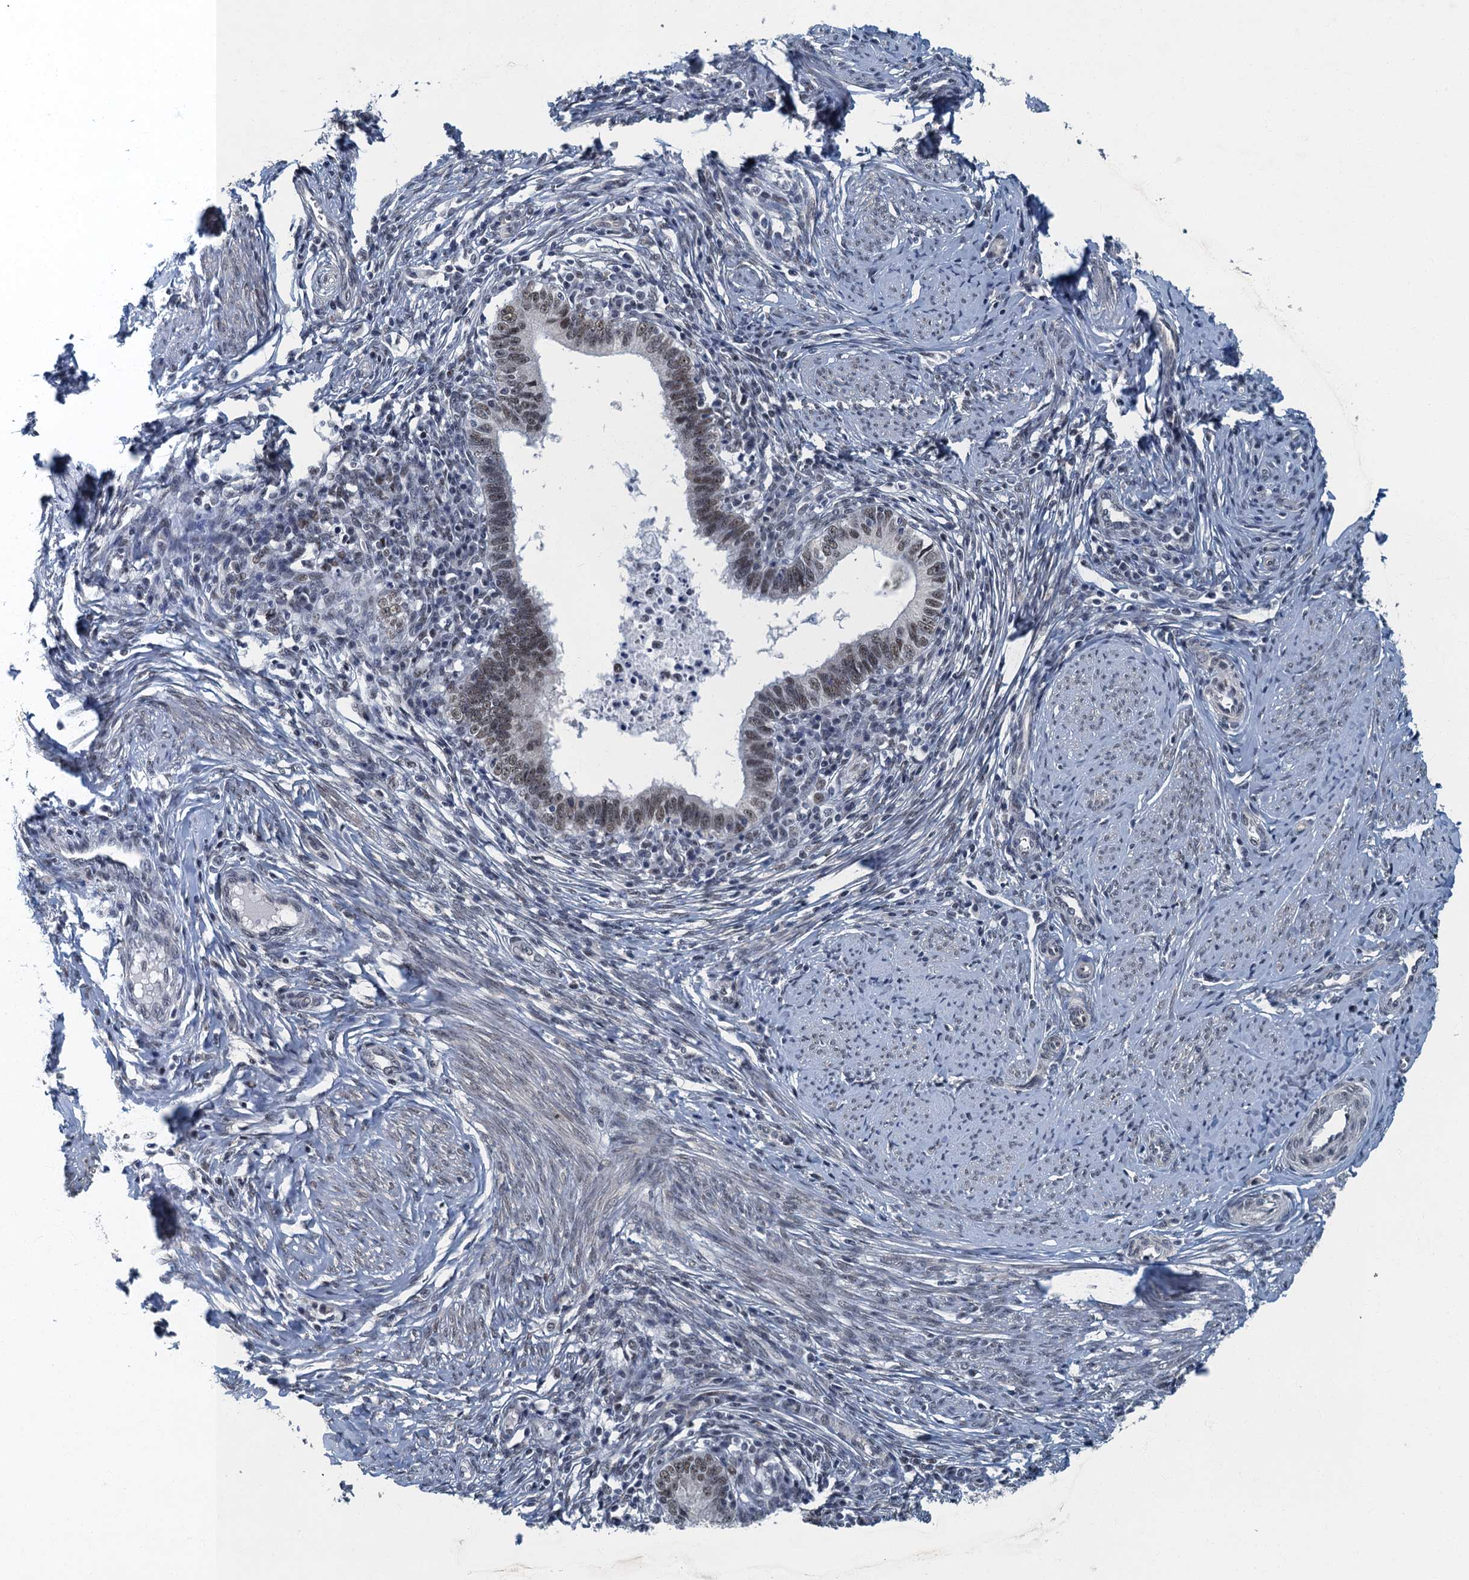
{"staining": {"intensity": "moderate", "quantity": ">75%", "location": "nuclear"}, "tissue": "cervical cancer", "cell_type": "Tumor cells", "image_type": "cancer", "snomed": [{"axis": "morphology", "description": "Adenocarcinoma, NOS"}, {"axis": "topography", "description": "Cervix"}], "caption": "A histopathology image of cervical cancer (adenocarcinoma) stained for a protein displays moderate nuclear brown staining in tumor cells. Immunohistochemistry stains the protein in brown and the nuclei are stained blue.", "gene": "GADL1", "patient": {"sex": "female", "age": 36}}